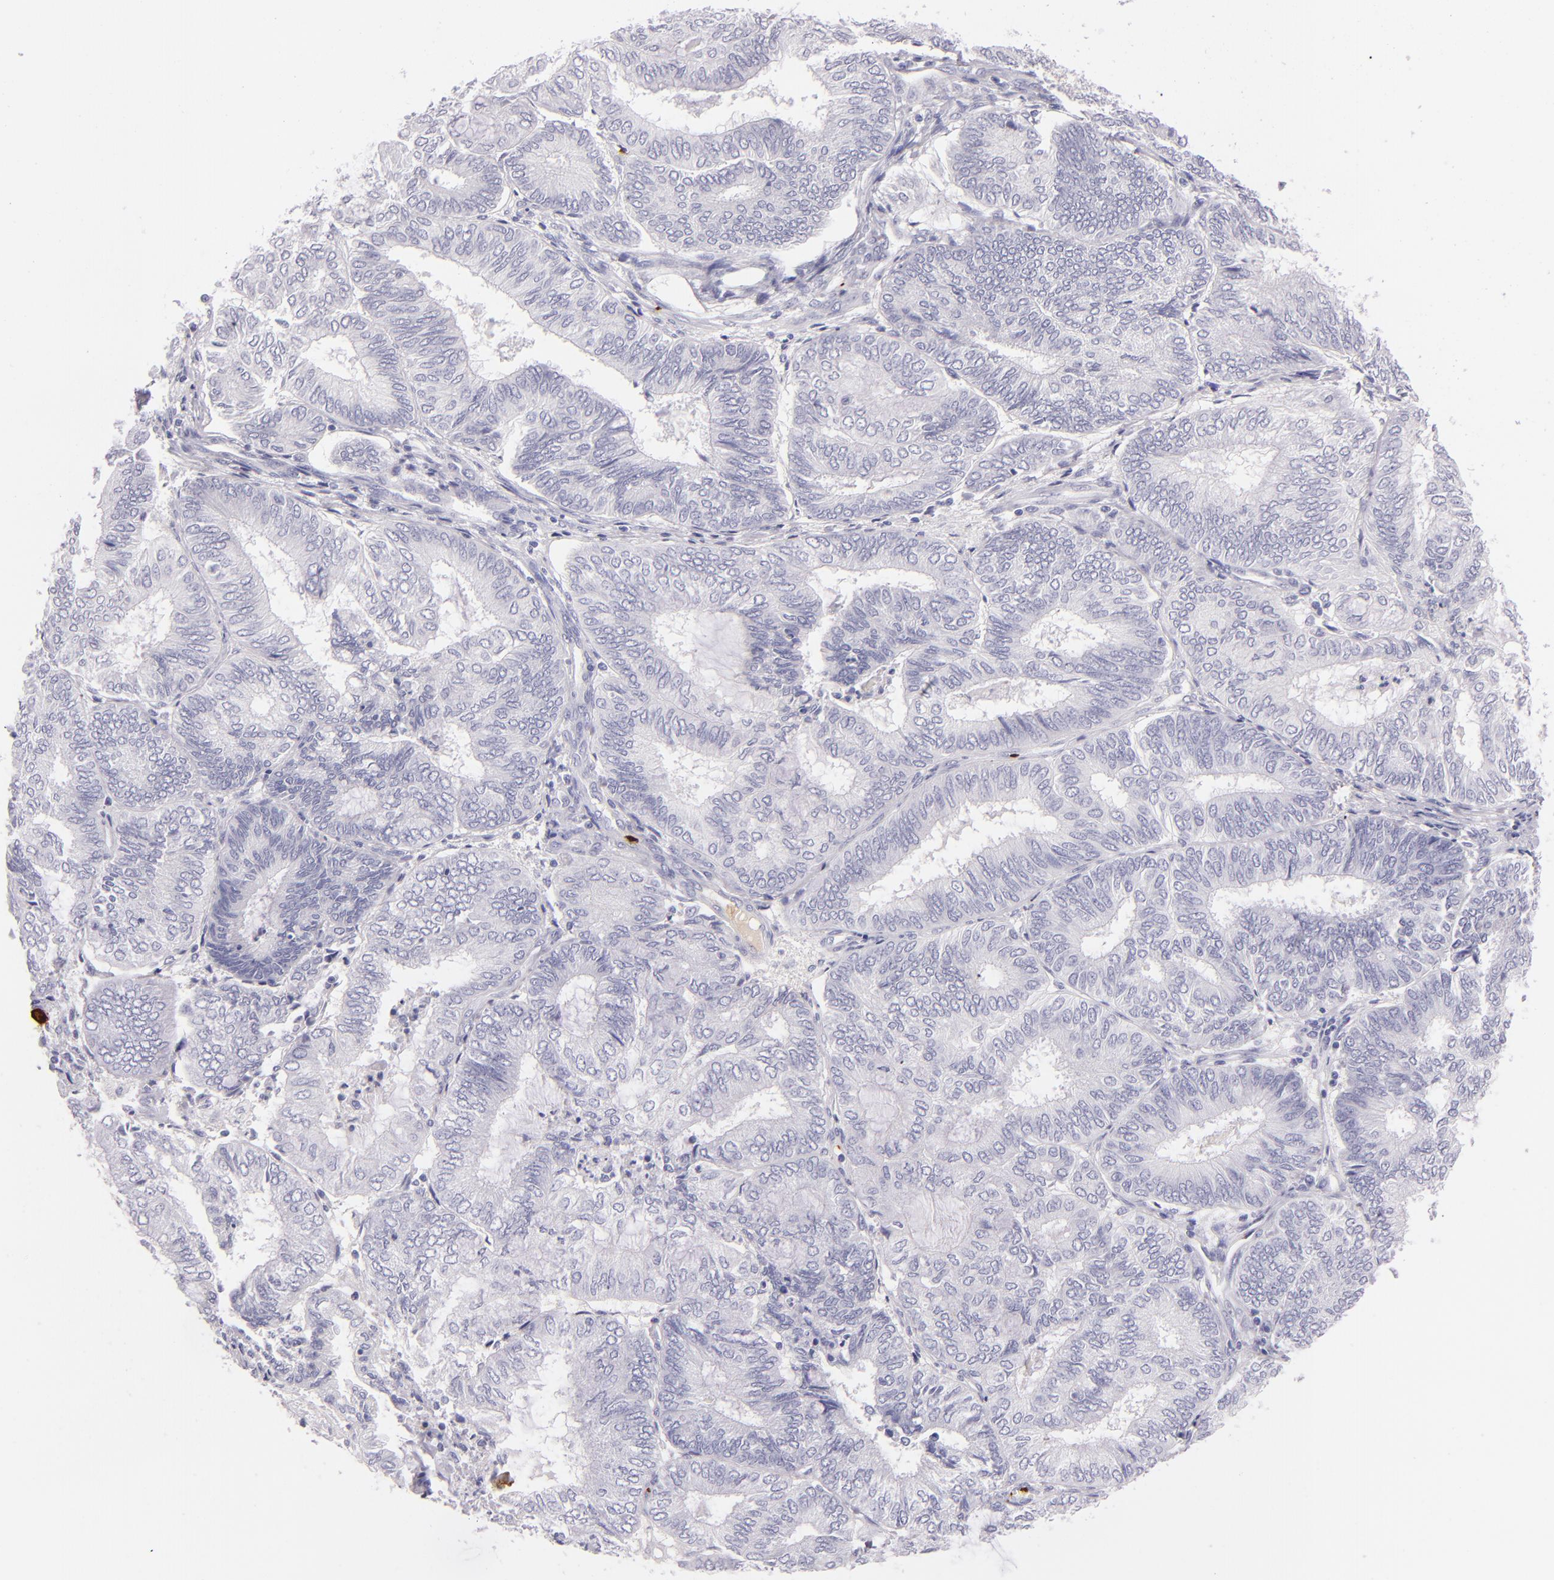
{"staining": {"intensity": "negative", "quantity": "none", "location": "none"}, "tissue": "endometrial cancer", "cell_type": "Tumor cells", "image_type": "cancer", "snomed": [{"axis": "morphology", "description": "Adenocarcinoma, NOS"}, {"axis": "topography", "description": "Endometrium"}], "caption": "Immunohistochemistry of human endometrial cancer reveals no positivity in tumor cells.", "gene": "GP1BA", "patient": {"sex": "female", "age": 59}}